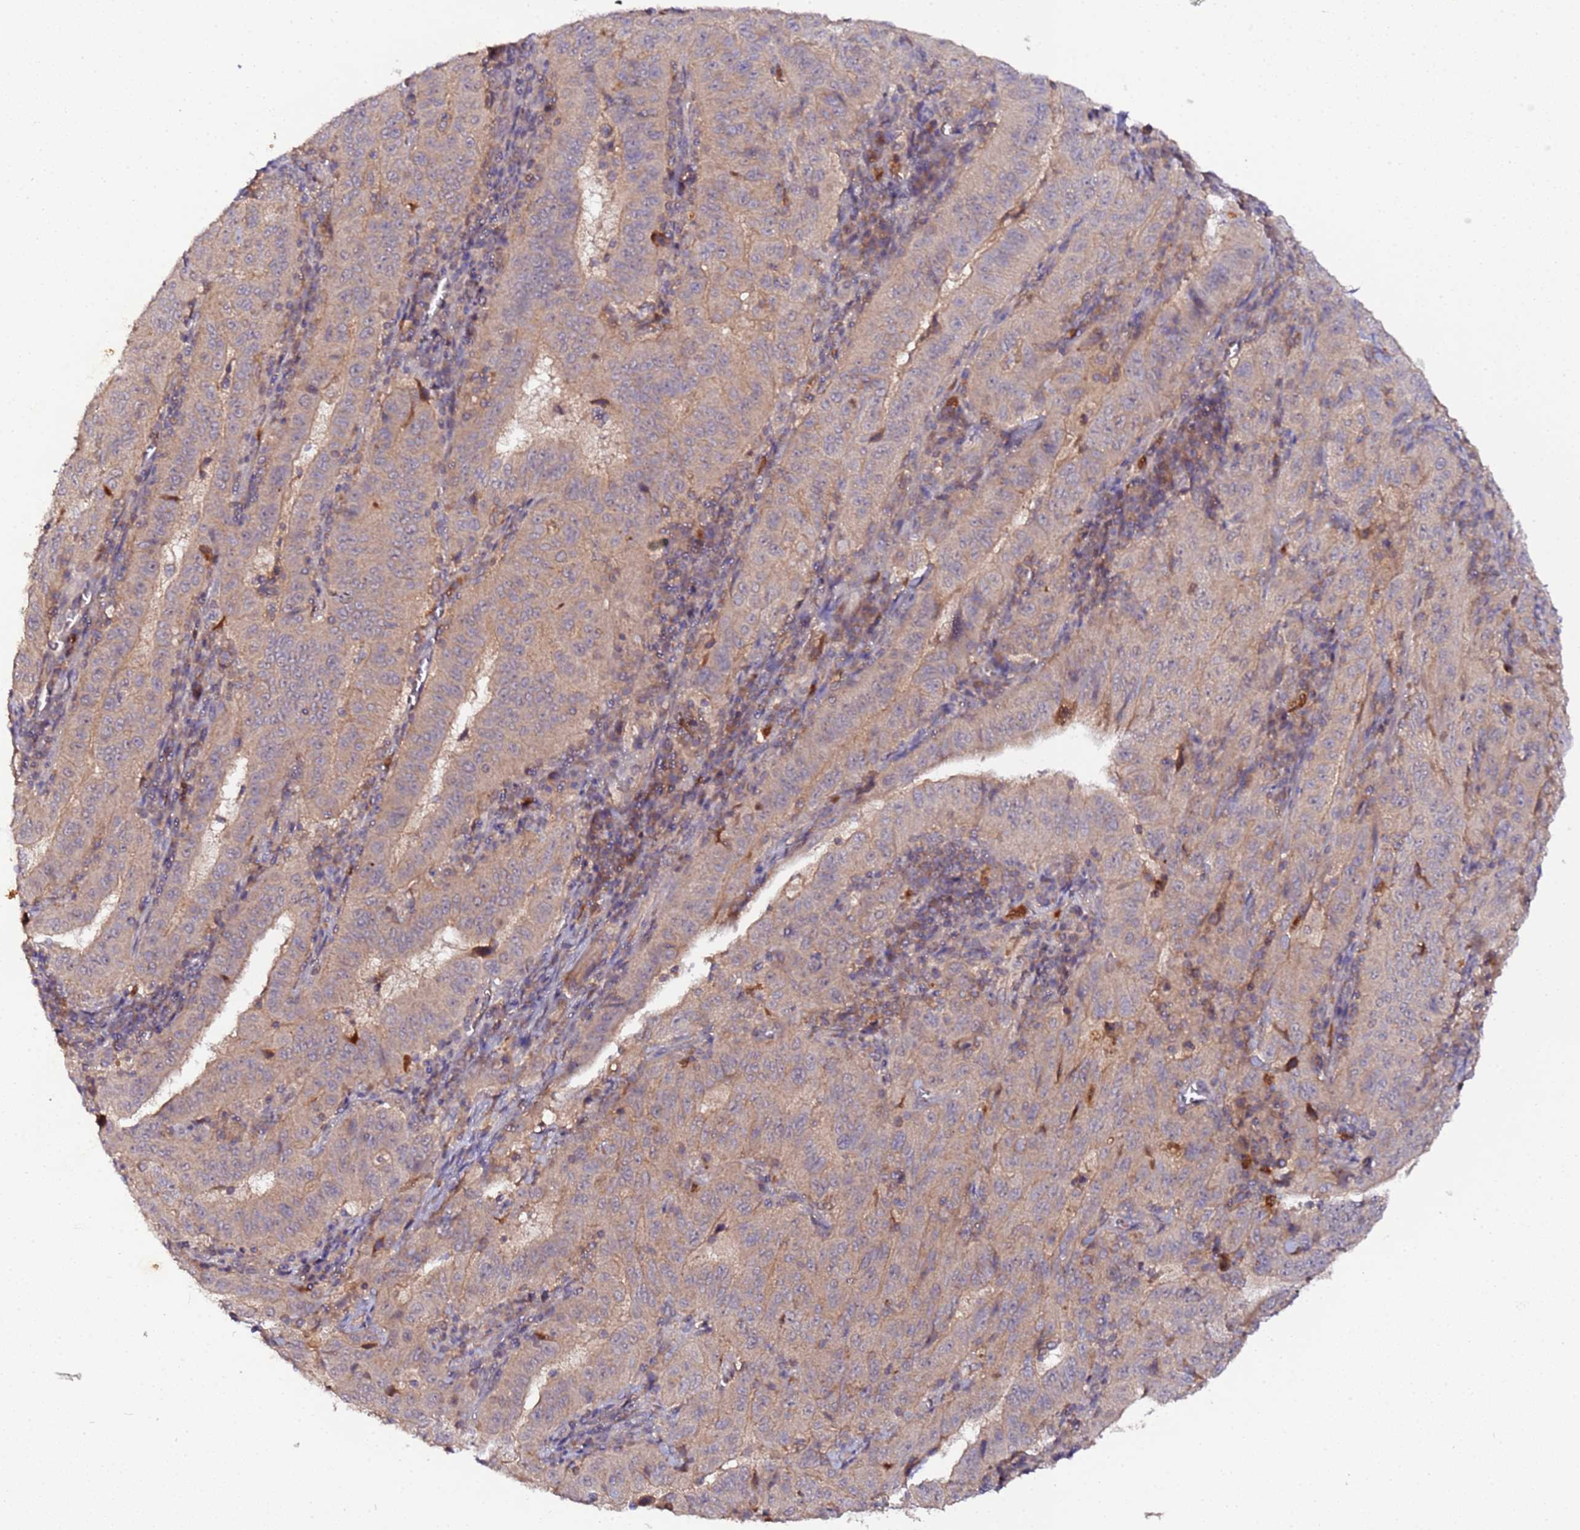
{"staining": {"intensity": "weak", "quantity": "25%-75%", "location": "cytoplasmic/membranous"}, "tissue": "pancreatic cancer", "cell_type": "Tumor cells", "image_type": "cancer", "snomed": [{"axis": "morphology", "description": "Adenocarcinoma, NOS"}, {"axis": "topography", "description": "Pancreas"}], "caption": "Weak cytoplasmic/membranous protein expression is identified in about 25%-75% of tumor cells in pancreatic cancer (adenocarcinoma). (DAB (3,3'-diaminobenzidine) IHC, brown staining for protein, blue staining for nuclei).", "gene": "TRIM26", "patient": {"sex": "male", "age": 63}}